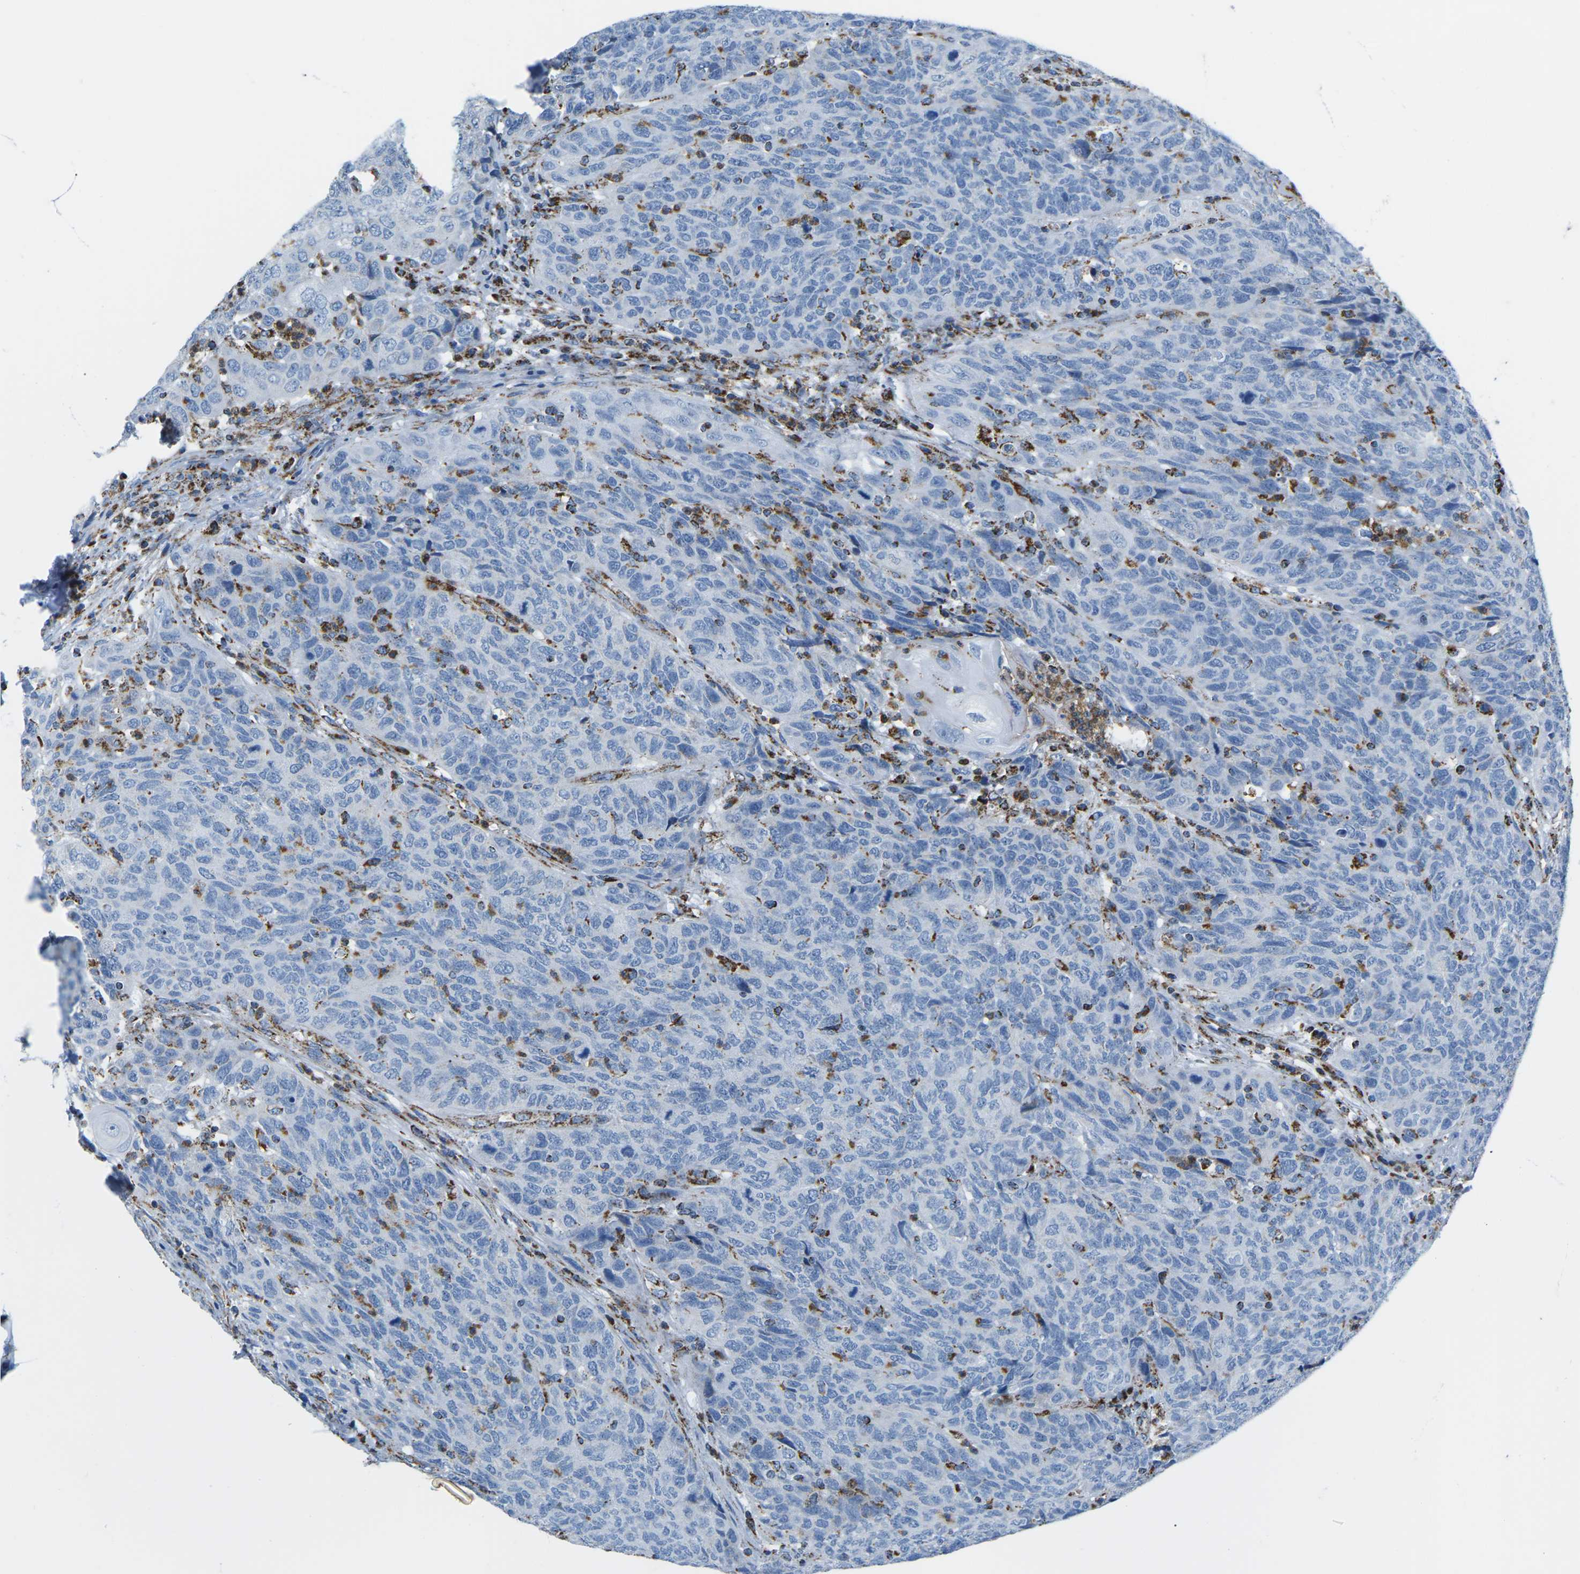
{"staining": {"intensity": "negative", "quantity": "none", "location": "none"}, "tissue": "head and neck cancer", "cell_type": "Tumor cells", "image_type": "cancer", "snomed": [{"axis": "morphology", "description": "Squamous cell carcinoma, NOS"}, {"axis": "topography", "description": "Head-Neck"}], "caption": "Squamous cell carcinoma (head and neck) stained for a protein using immunohistochemistry (IHC) shows no expression tumor cells.", "gene": "COX6C", "patient": {"sex": "male", "age": 66}}